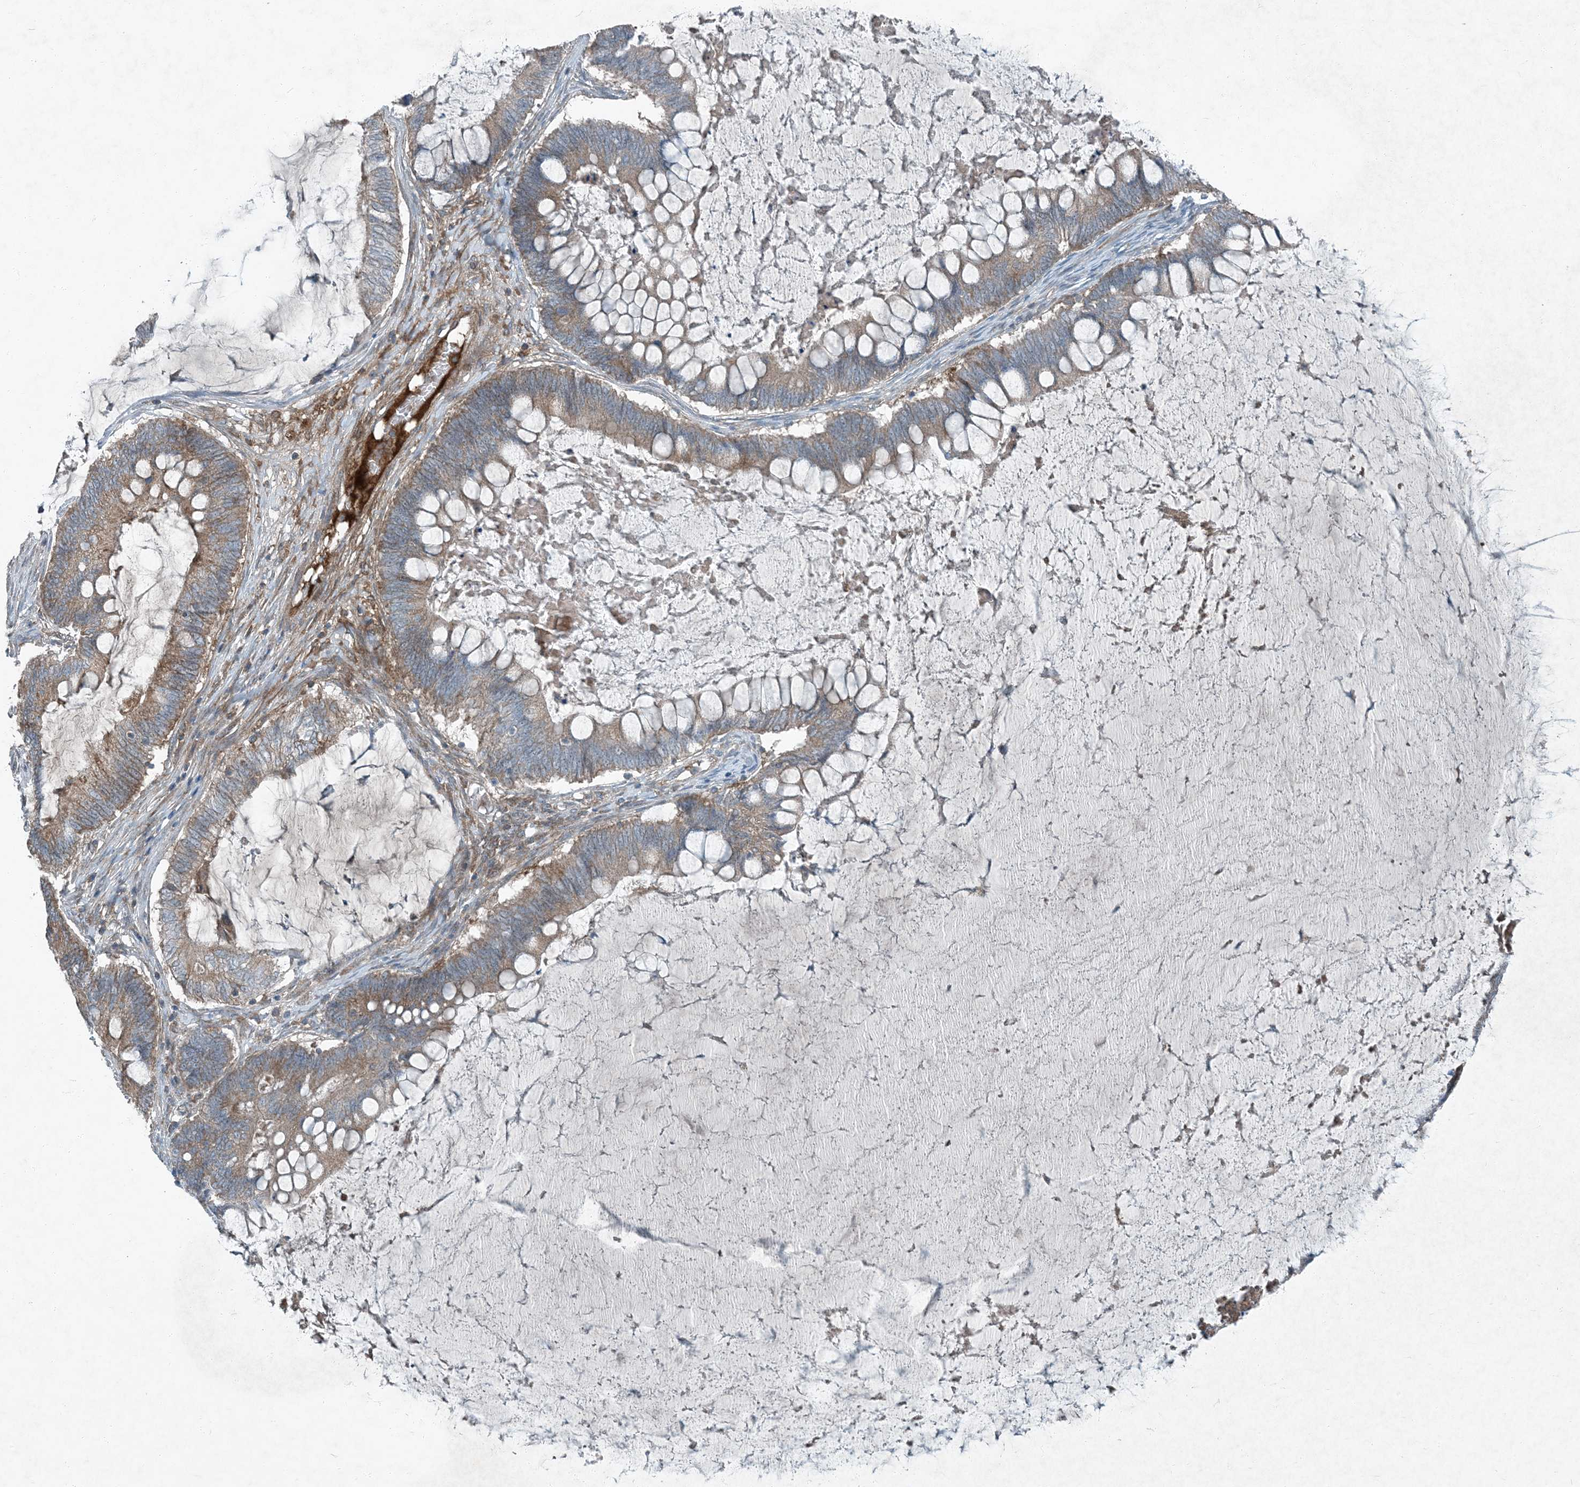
{"staining": {"intensity": "moderate", "quantity": "25%-75%", "location": "cytoplasmic/membranous"}, "tissue": "ovarian cancer", "cell_type": "Tumor cells", "image_type": "cancer", "snomed": [{"axis": "morphology", "description": "Cystadenocarcinoma, mucinous, NOS"}, {"axis": "topography", "description": "Ovary"}], "caption": "About 25%-75% of tumor cells in human mucinous cystadenocarcinoma (ovarian) demonstrate moderate cytoplasmic/membranous protein staining as visualized by brown immunohistochemical staining.", "gene": "APOM", "patient": {"sex": "female", "age": 61}}